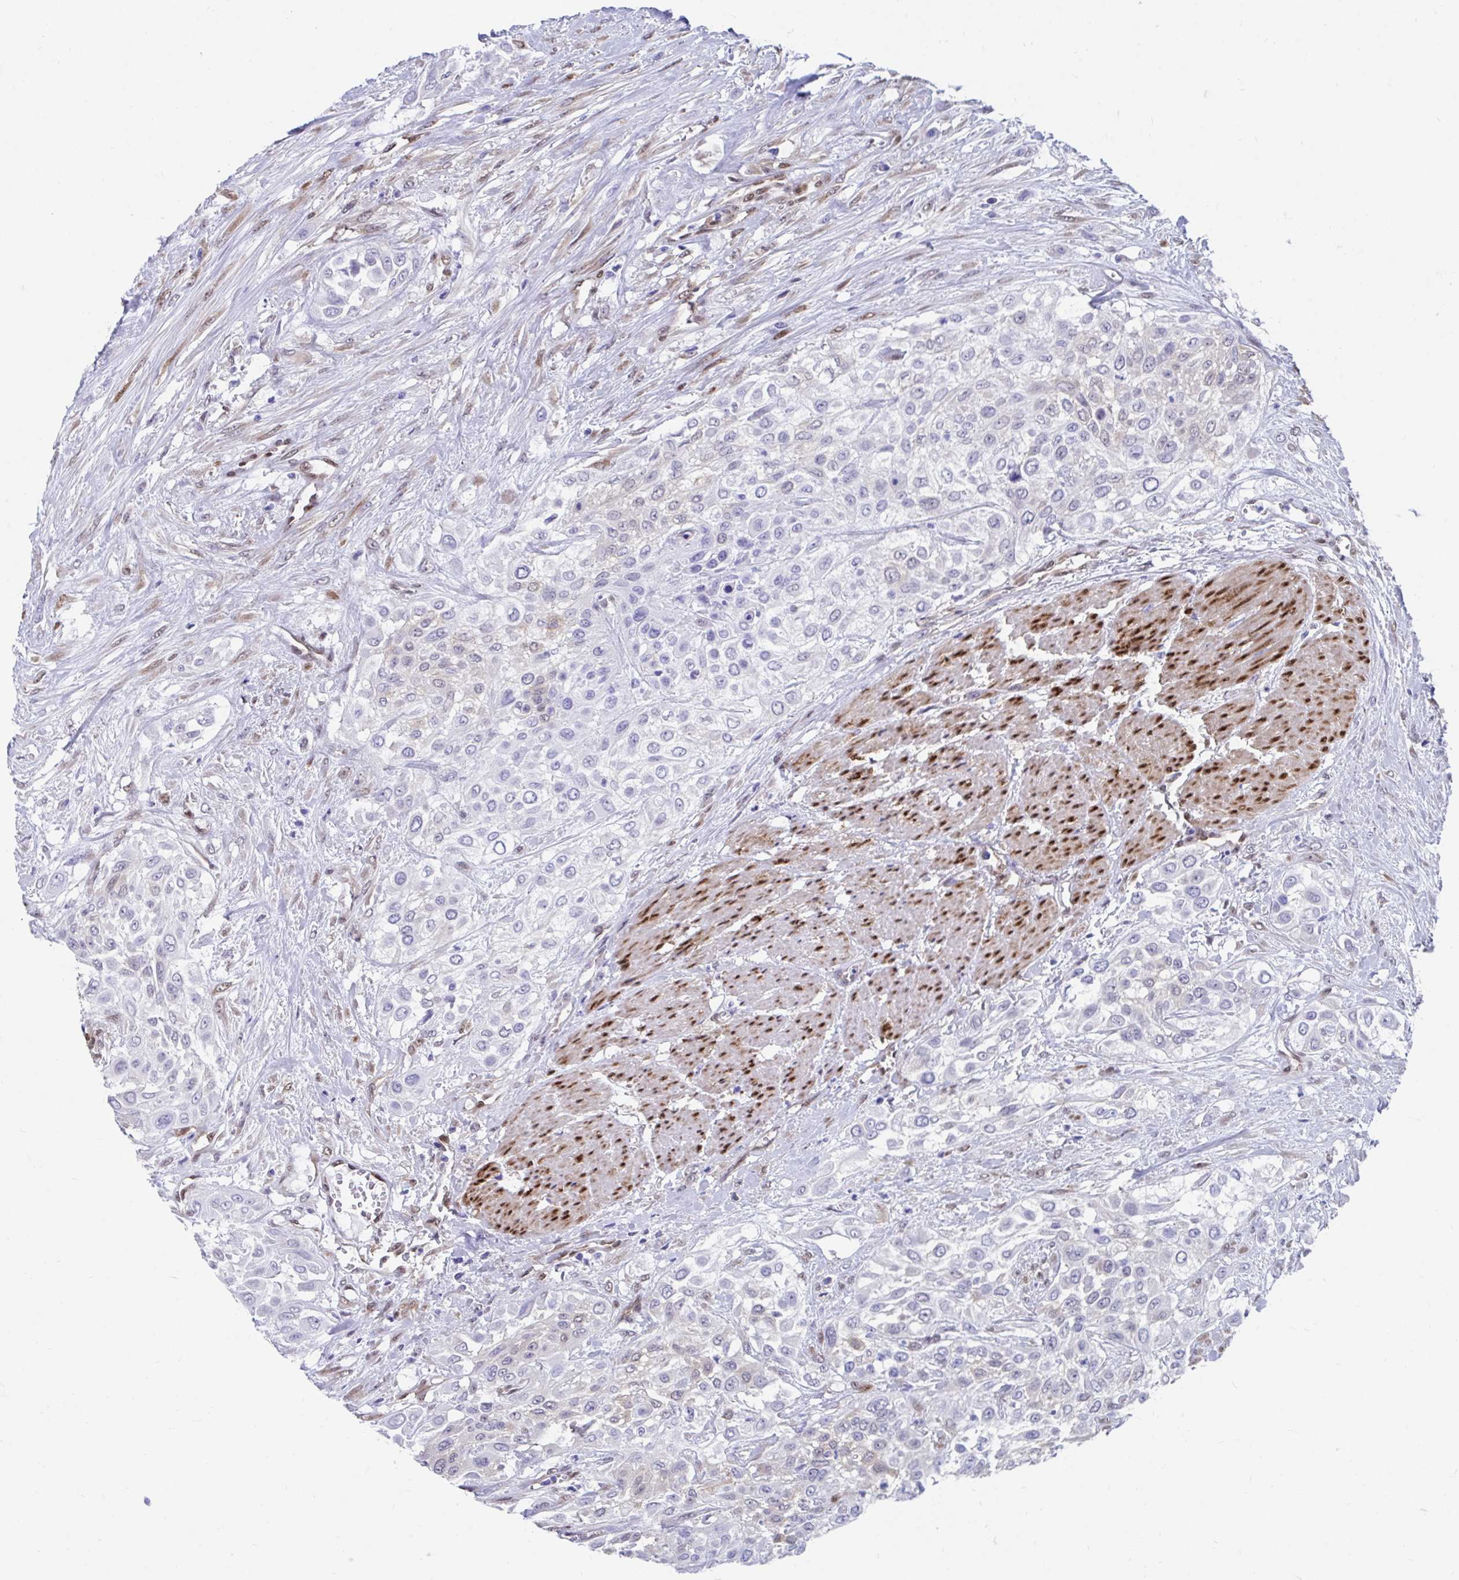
{"staining": {"intensity": "weak", "quantity": "<25%", "location": "cytoplasmic/membranous,nuclear"}, "tissue": "urothelial cancer", "cell_type": "Tumor cells", "image_type": "cancer", "snomed": [{"axis": "morphology", "description": "Urothelial carcinoma, High grade"}, {"axis": "topography", "description": "Urinary bladder"}], "caption": "High magnification brightfield microscopy of urothelial cancer stained with DAB (3,3'-diaminobenzidine) (brown) and counterstained with hematoxylin (blue): tumor cells show no significant staining. (DAB IHC with hematoxylin counter stain).", "gene": "RBPMS", "patient": {"sex": "male", "age": 57}}